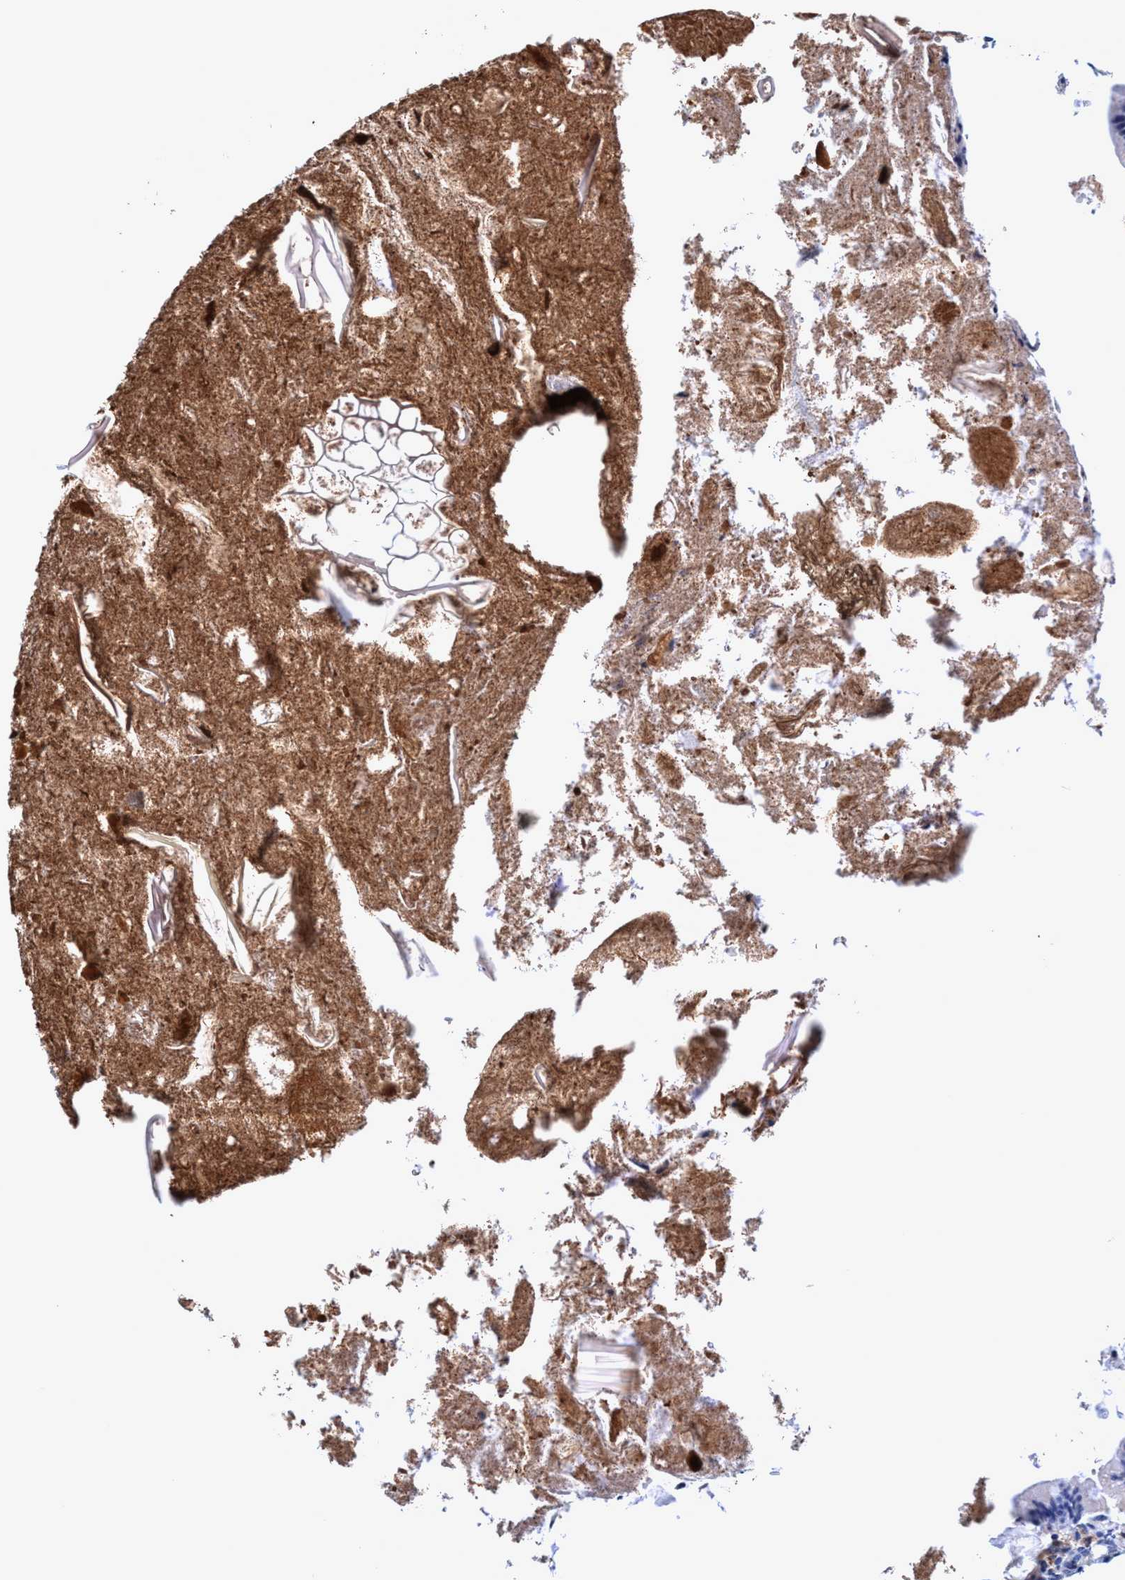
{"staining": {"intensity": "weak", "quantity": "<25%", "location": "cytoplasmic/membranous"}, "tissue": "appendix", "cell_type": "Glandular cells", "image_type": "normal", "snomed": [{"axis": "morphology", "description": "Normal tissue, NOS"}, {"axis": "topography", "description": "Appendix"}], "caption": "High power microscopy photomicrograph of an immunohistochemistry micrograph of normal appendix, revealing no significant staining in glandular cells. (Brightfield microscopy of DAB IHC at high magnification).", "gene": "UBALD2", "patient": {"sex": "male", "age": 52}}